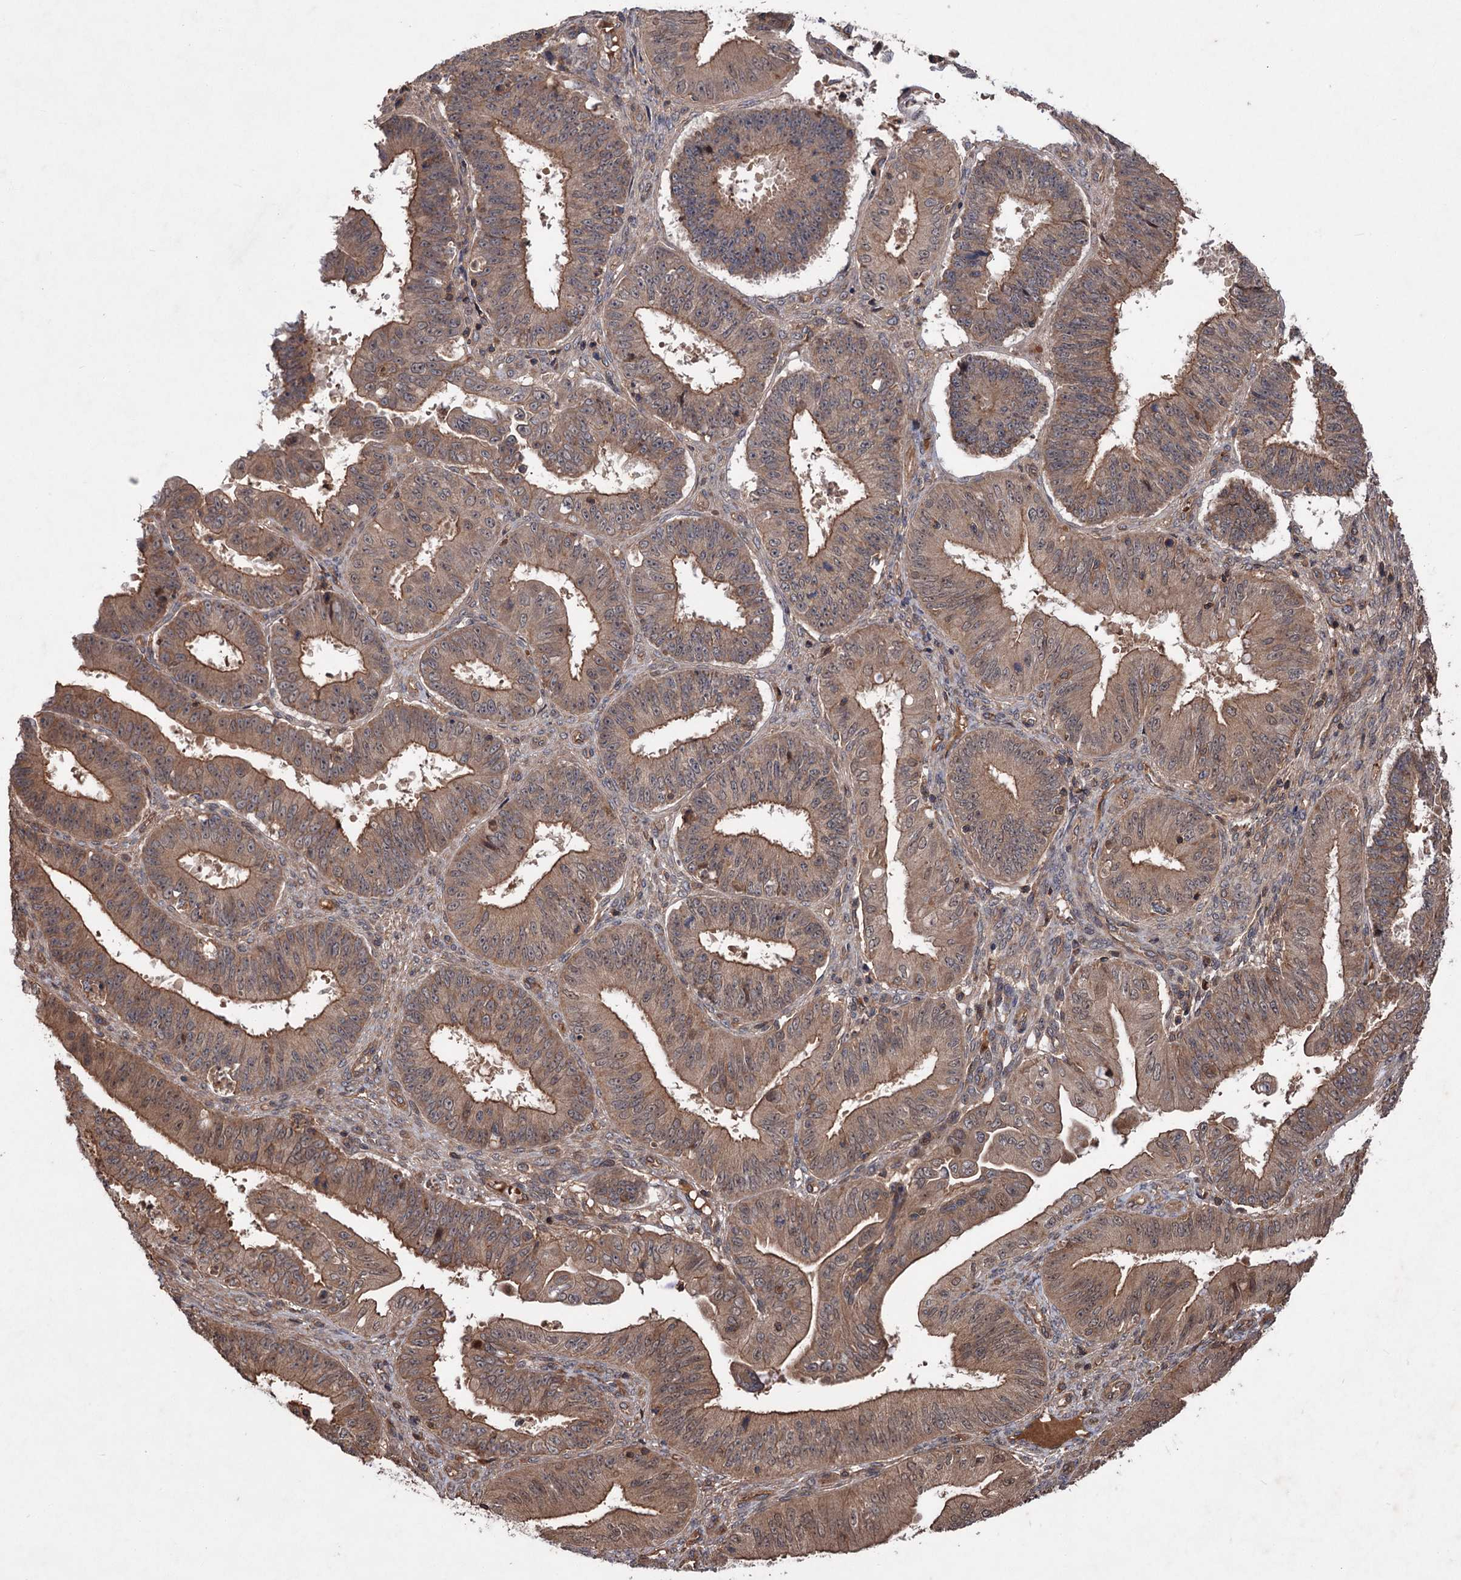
{"staining": {"intensity": "moderate", "quantity": ">75%", "location": "cytoplasmic/membranous,nuclear"}, "tissue": "ovarian cancer", "cell_type": "Tumor cells", "image_type": "cancer", "snomed": [{"axis": "morphology", "description": "Carcinoma, endometroid"}, {"axis": "topography", "description": "Appendix"}, {"axis": "topography", "description": "Ovary"}], "caption": "Immunohistochemistry of ovarian endometroid carcinoma reveals medium levels of moderate cytoplasmic/membranous and nuclear staining in about >75% of tumor cells. Immunohistochemistry stains the protein of interest in brown and the nuclei are stained blue.", "gene": "ADK", "patient": {"sex": "female", "age": 42}}